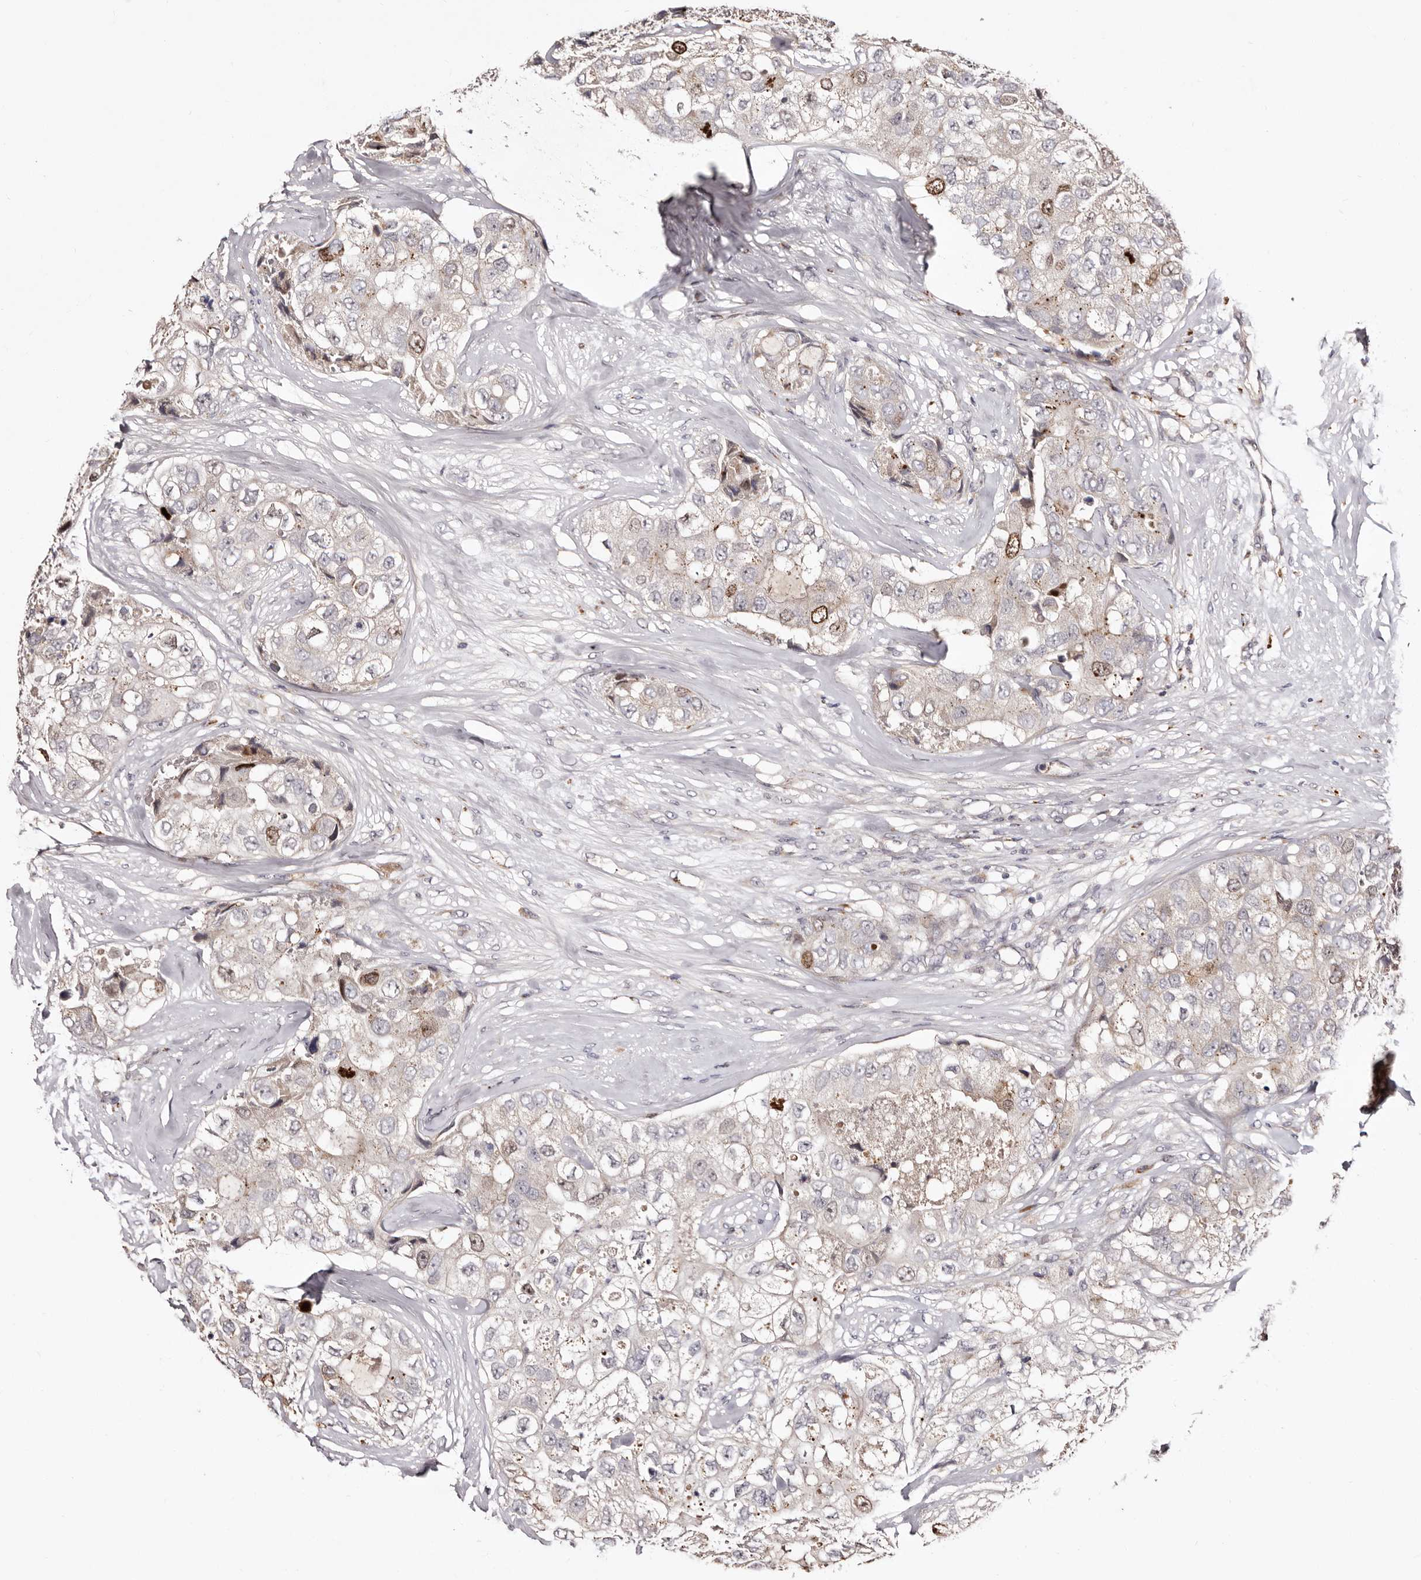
{"staining": {"intensity": "moderate", "quantity": "<25%", "location": "nuclear"}, "tissue": "breast cancer", "cell_type": "Tumor cells", "image_type": "cancer", "snomed": [{"axis": "morphology", "description": "Duct carcinoma"}, {"axis": "topography", "description": "Breast"}], "caption": "Moderate nuclear protein expression is appreciated in approximately <25% of tumor cells in breast cancer (intraductal carcinoma).", "gene": "CDCA8", "patient": {"sex": "female", "age": 62}}